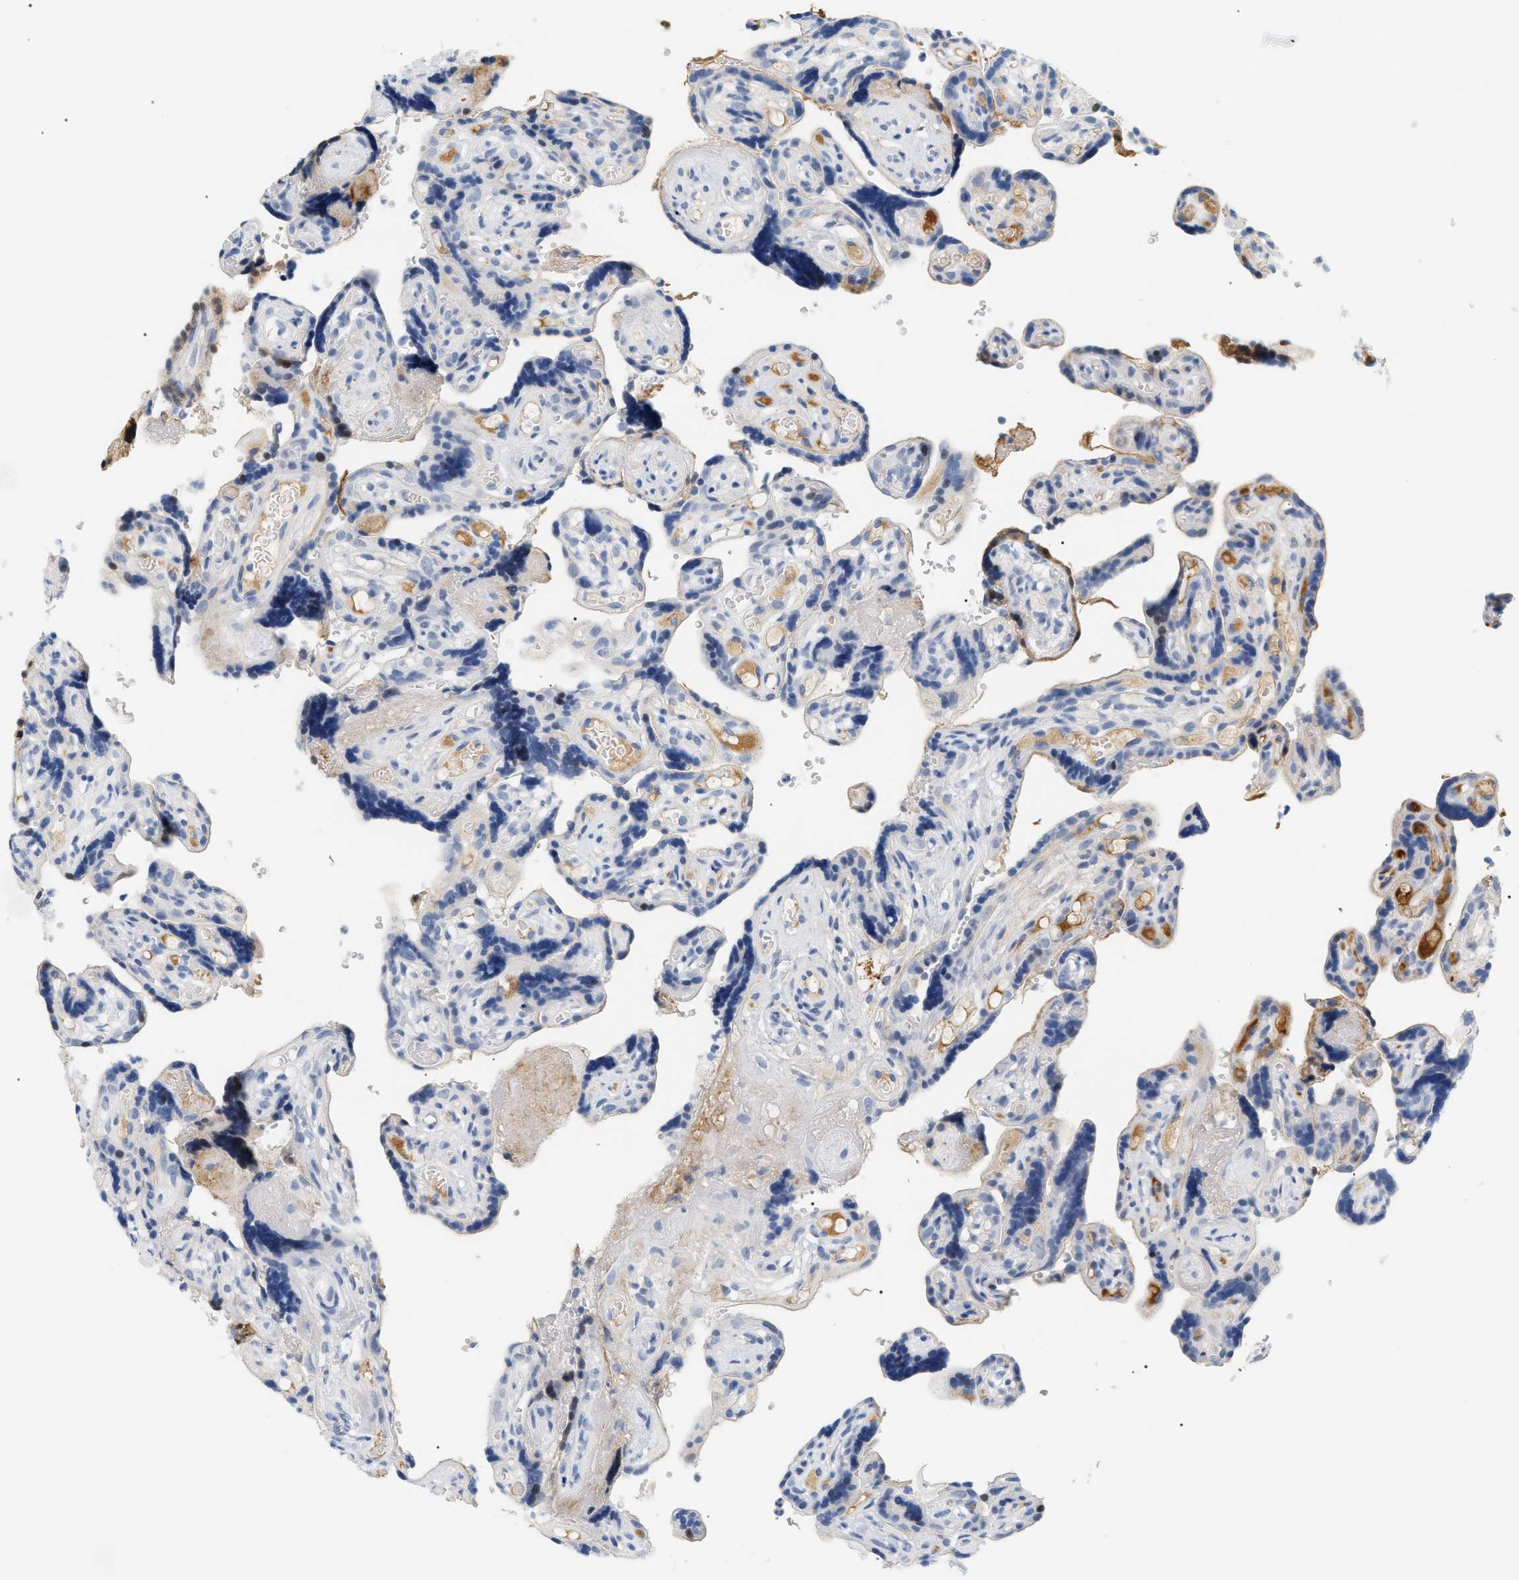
{"staining": {"intensity": "negative", "quantity": "none", "location": "none"}, "tissue": "placenta", "cell_type": "Decidual cells", "image_type": "normal", "snomed": [{"axis": "morphology", "description": "Normal tissue, NOS"}, {"axis": "topography", "description": "Placenta"}], "caption": "An immunohistochemistry (IHC) micrograph of benign placenta is shown. There is no staining in decidual cells of placenta.", "gene": "CFH", "patient": {"sex": "female", "age": 30}}